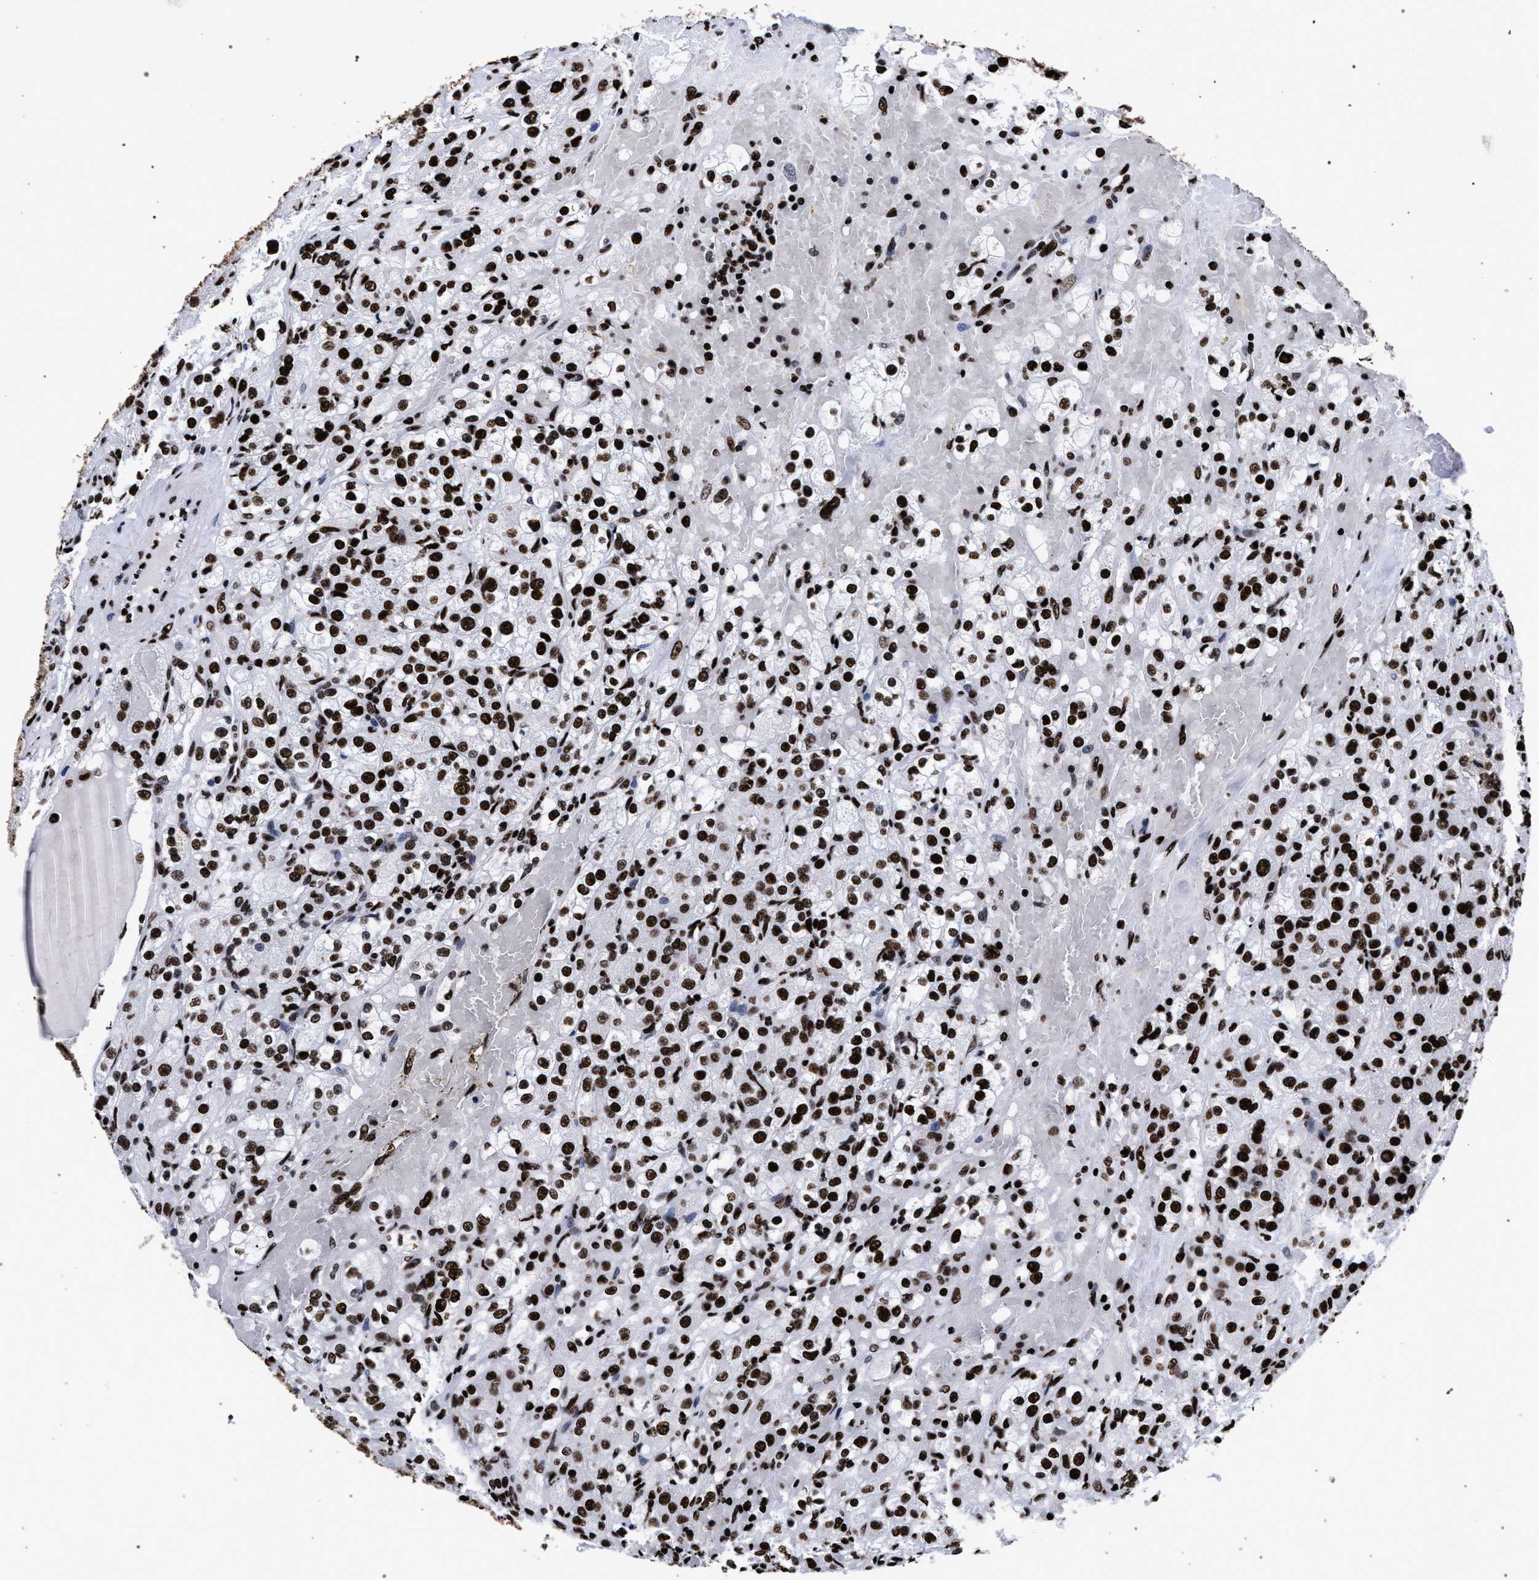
{"staining": {"intensity": "strong", "quantity": ">75%", "location": "nuclear"}, "tissue": "renal cancer", "cell_type": "Tumor cells", "image_type": "cancer", "snomed": [{"axis": "morphology", "description": "Normal tissue, NOS"}, {"axis": "morphology", "description": "Adenocarcinoma, NOS"}, {"axis": "topography", "description": "Kidney"}], "caption": "Immunohistochemistry (IHC) histopathology image of neoplastic tissue: adenocarcinoma (renal) stained using immunohistochemistry displays high levels of strong protein expression localized specifically in the nuclear of tumor cells, appearing as a nuclear brown color.", "gene": "HNRNPA1", "patient": {"sex": "male", "age": 61}}